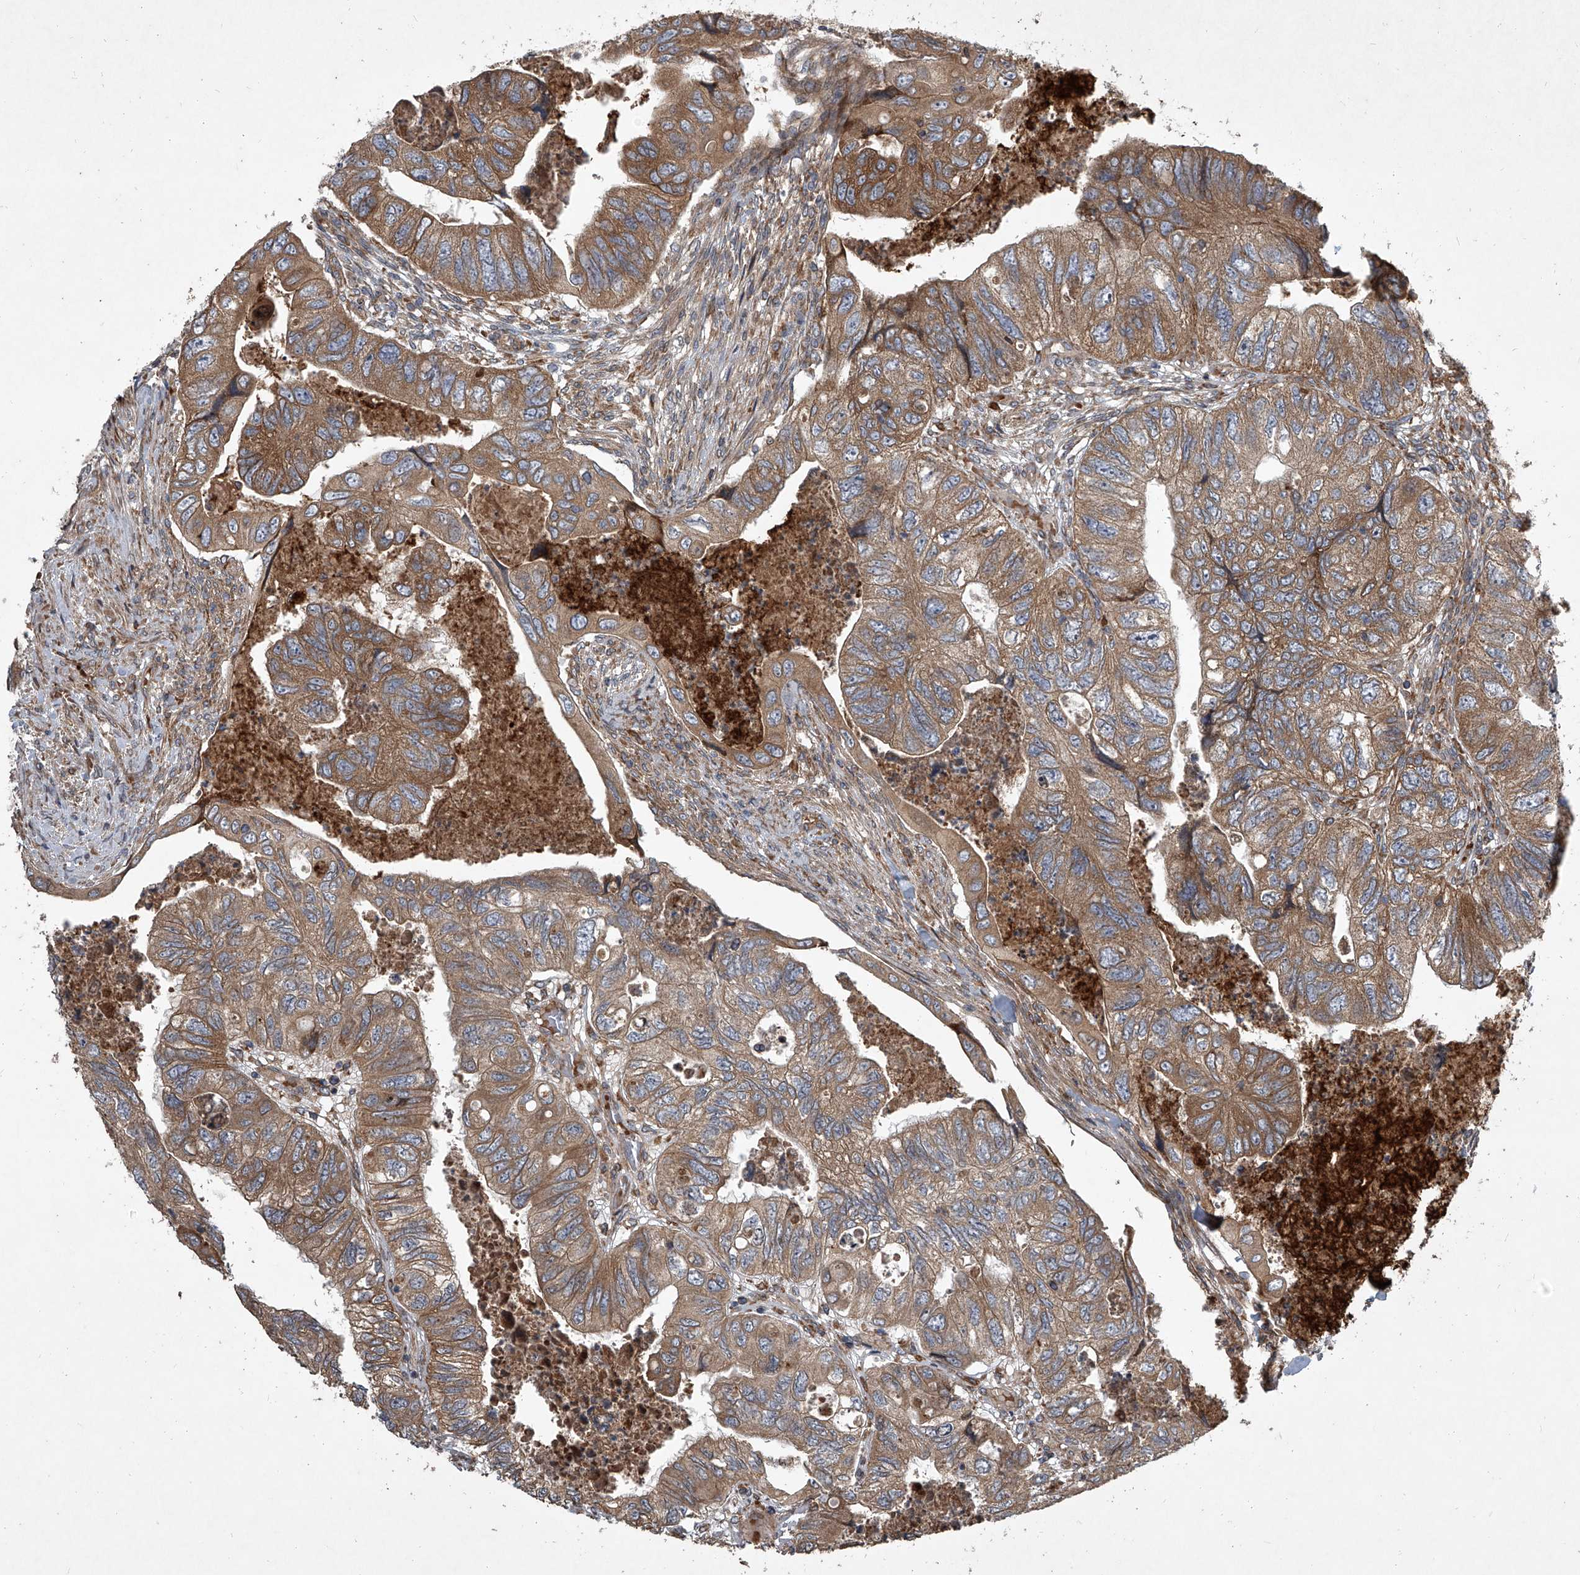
{"staining": {"intensity": "moderate", "quantity": ">75%", "location": "cytoplasmic/membranous"}, "tissue": "colorectal cancer", "cell_type": "Tumor cells", "image_type": "cancer", "snomed": [{"axis": "morphology", "description": "Adenocarcinoma, NOS"}, {"axis": "topography", "description": "Rectum"}], "caption": "Immunohistochemistry (IHC) of colorectal cancer (adenocarcinoma) demonstrates medium levels of moderate cytoplasmic/membranous expression in approximately >75% of tumor cells. The staining is performed using DAB brown chromogen to label protein expression. The nuclei are counter-stained blue using hematoxylin.", "gene": "EVA1C", "patient": {"sex": "male", "age": 63}}